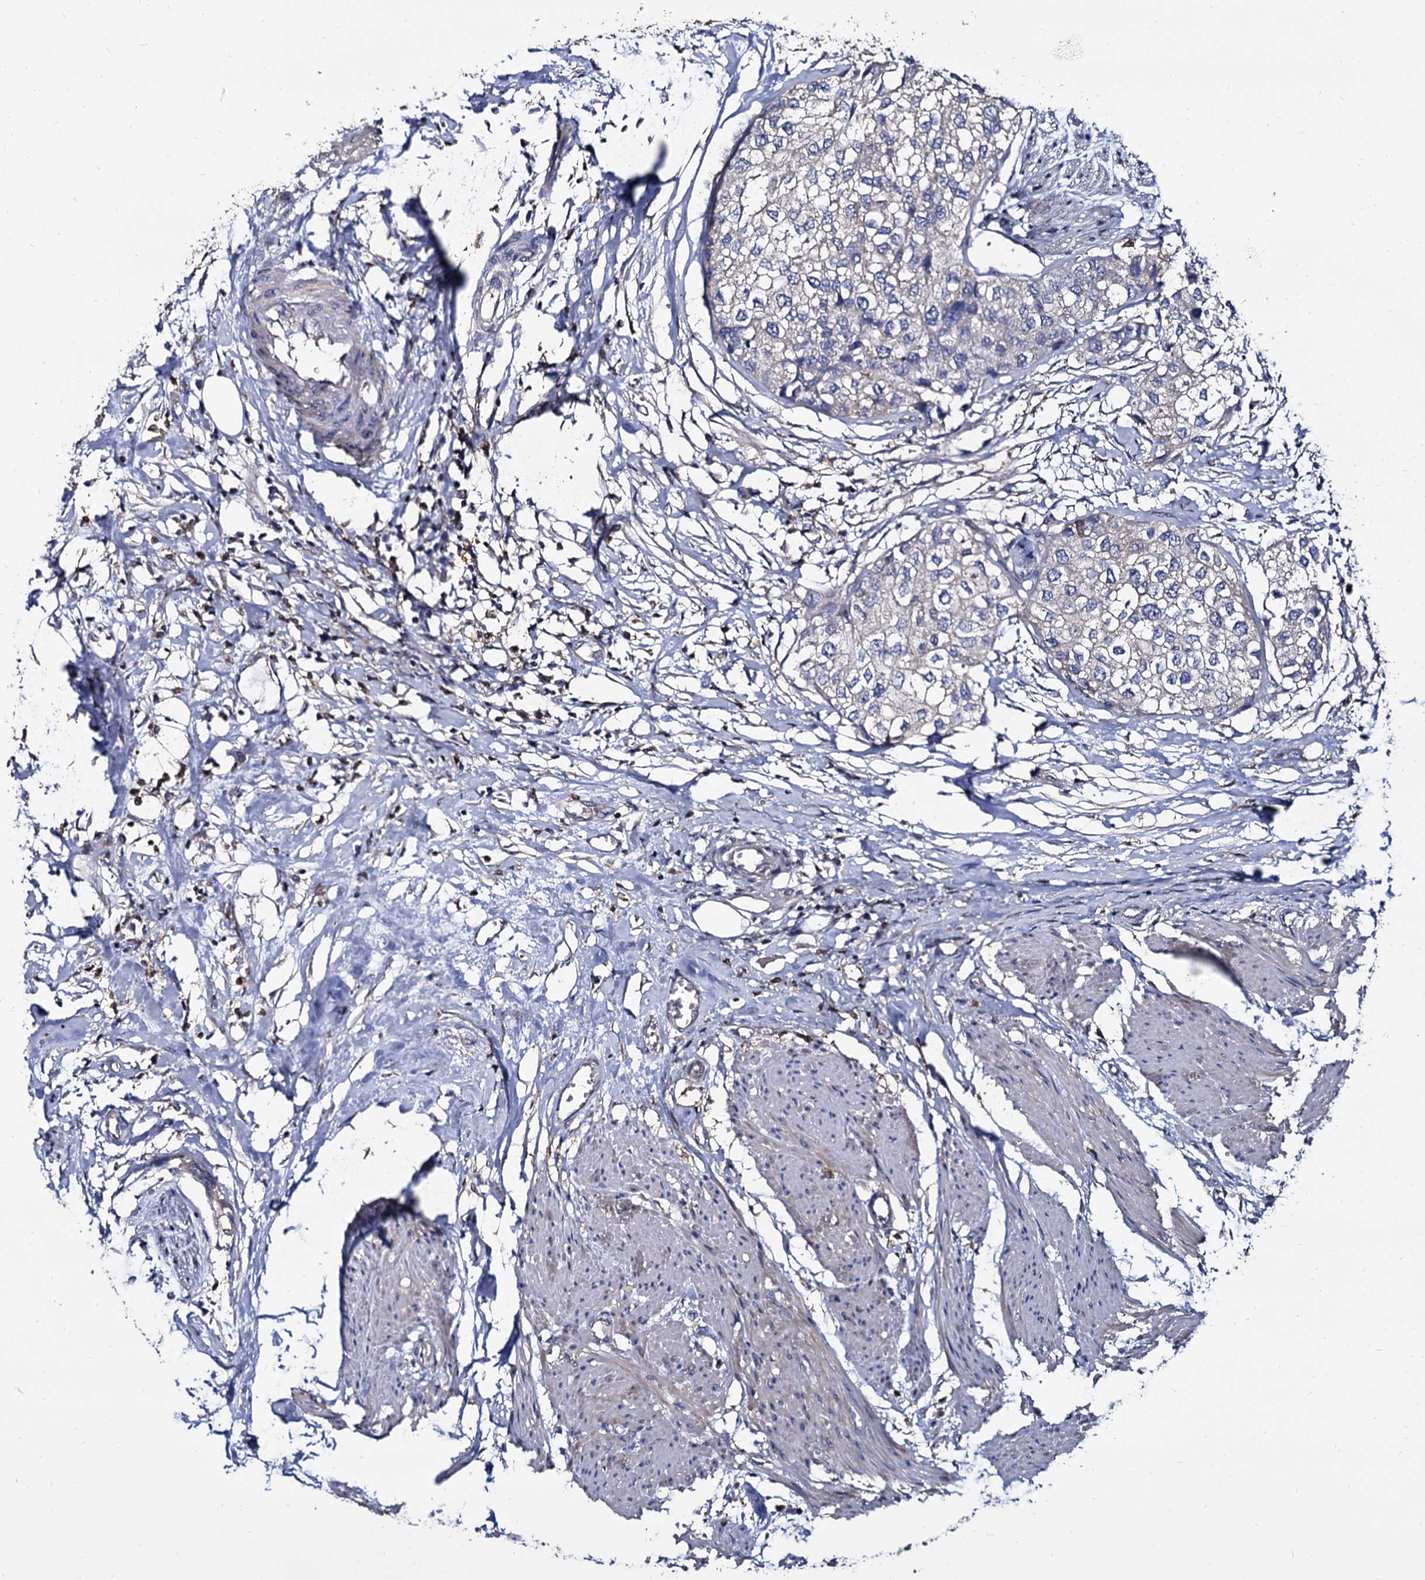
{"staining": {"intensity": "negative", "quantity": "none", "location": "none"}, "tissue": "urothelial cancer", "cell_type": "Tumor cells", "image_type": "cancer", "snomed": [{"axis": "morphology", "description": "Urothelial carcinoma, High grade"}, {"axis": "topography", "description": "Urinary bladder"}], "caption": "Urothelial carcinoma (high-grade) was stained to show a protein in brown. There is no significant positivity in tumor cells. (Brightfield microscopy of DAB immunohistochemistry at high magnification).", "gene": "ANKRD13A", "patient": {"sex": "male", "age": 64}}